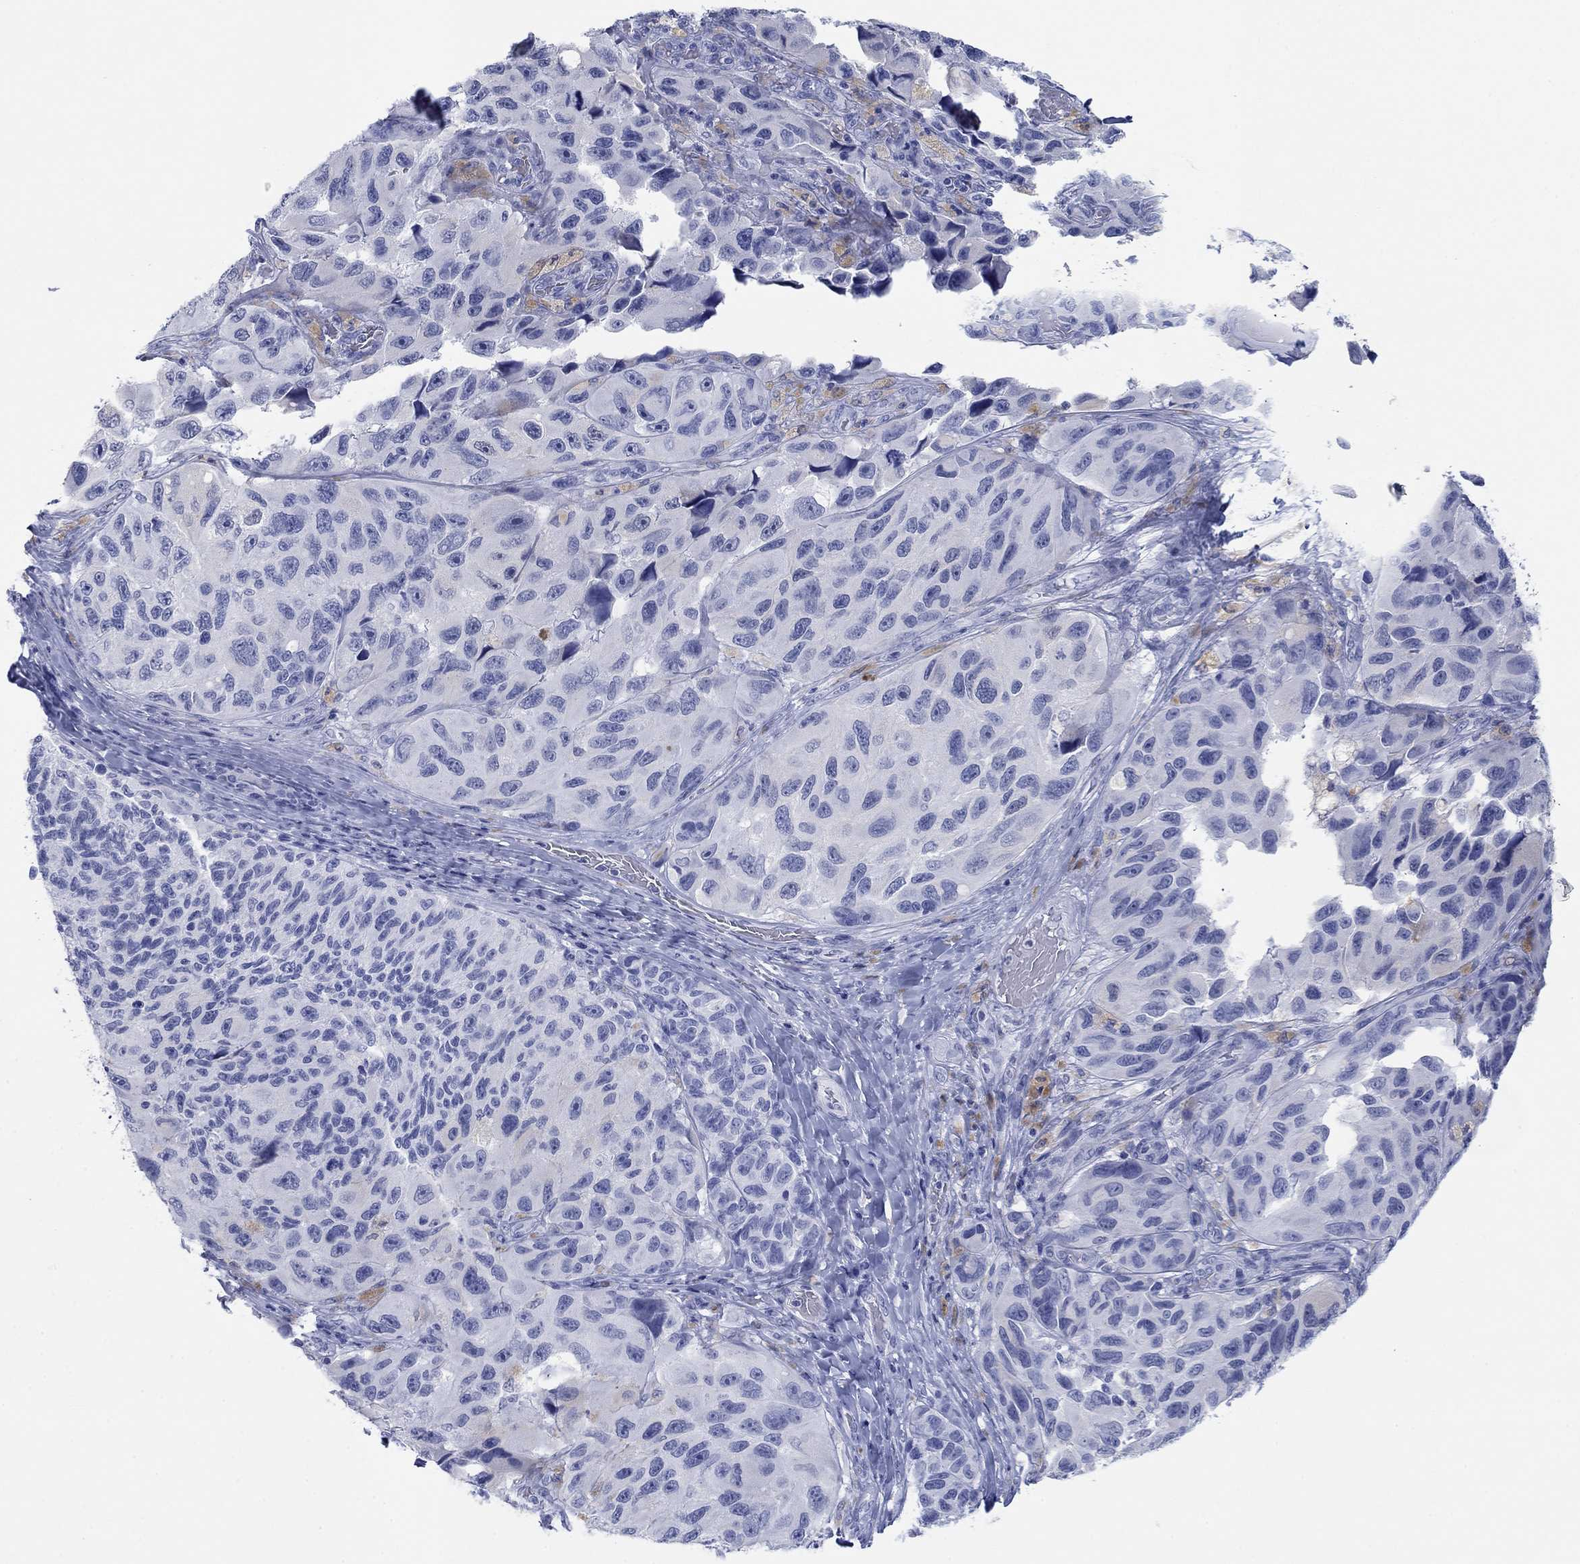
{"staining": {"intensity": "negative", "quantity": "none", "location": "none"}, "tissue": "melanoma", "cell_type": "Tumor cells", "image_type": "cancer", "snomed": [{"axis": "morphology", "description": "Malignant melanoma, NOS"}, {"axis": "topography", "description": "Skin"}], "caption": "DAB (3,3'-diaminobenzidine) immunohistochemical staining of melanoma displays no significant staining in tumor cells.", "gene": "PDYN", "patient": {"sex": "female", "age": 73}}